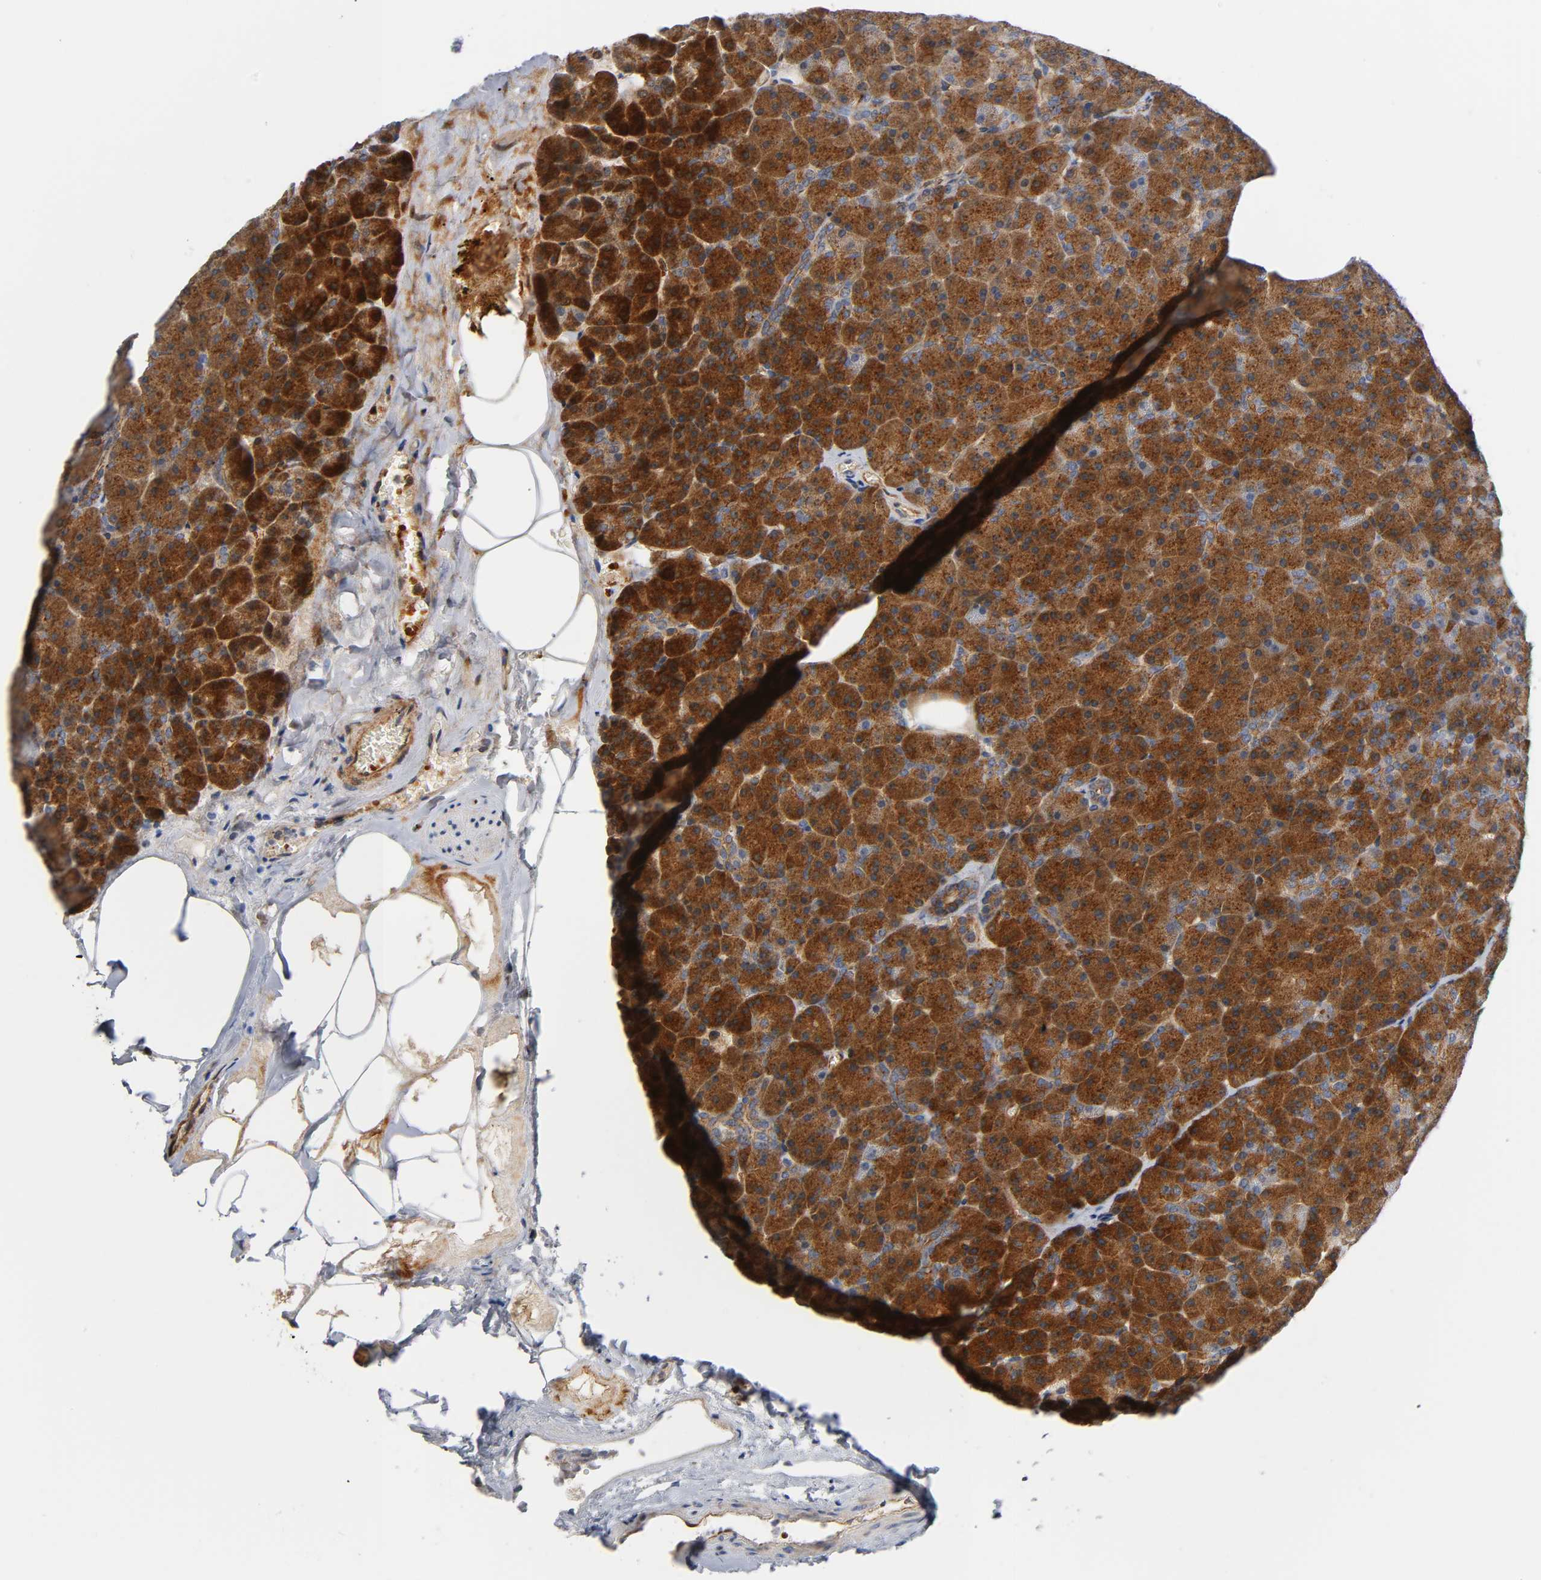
{"staining": {"intensity": "strong", "quantity": ">75%", "location": "cytoplasmic/membranous"}, "tissue": "pancreas", "cell_type": "Exocrine glandular cells", "image_type": "normal", "snomed": [{"axis": "morphology", "description": "Normal tissue, NOS"}, {"axis": "topography", "description": "Pancreas"}], "caption": "Pancreas stained for a protein displays strong cytoplasmic/membranous positivity in exocrine glandular cells.", "gene": "CD2AP", "patient": {"sex": "female", "age": 35}}